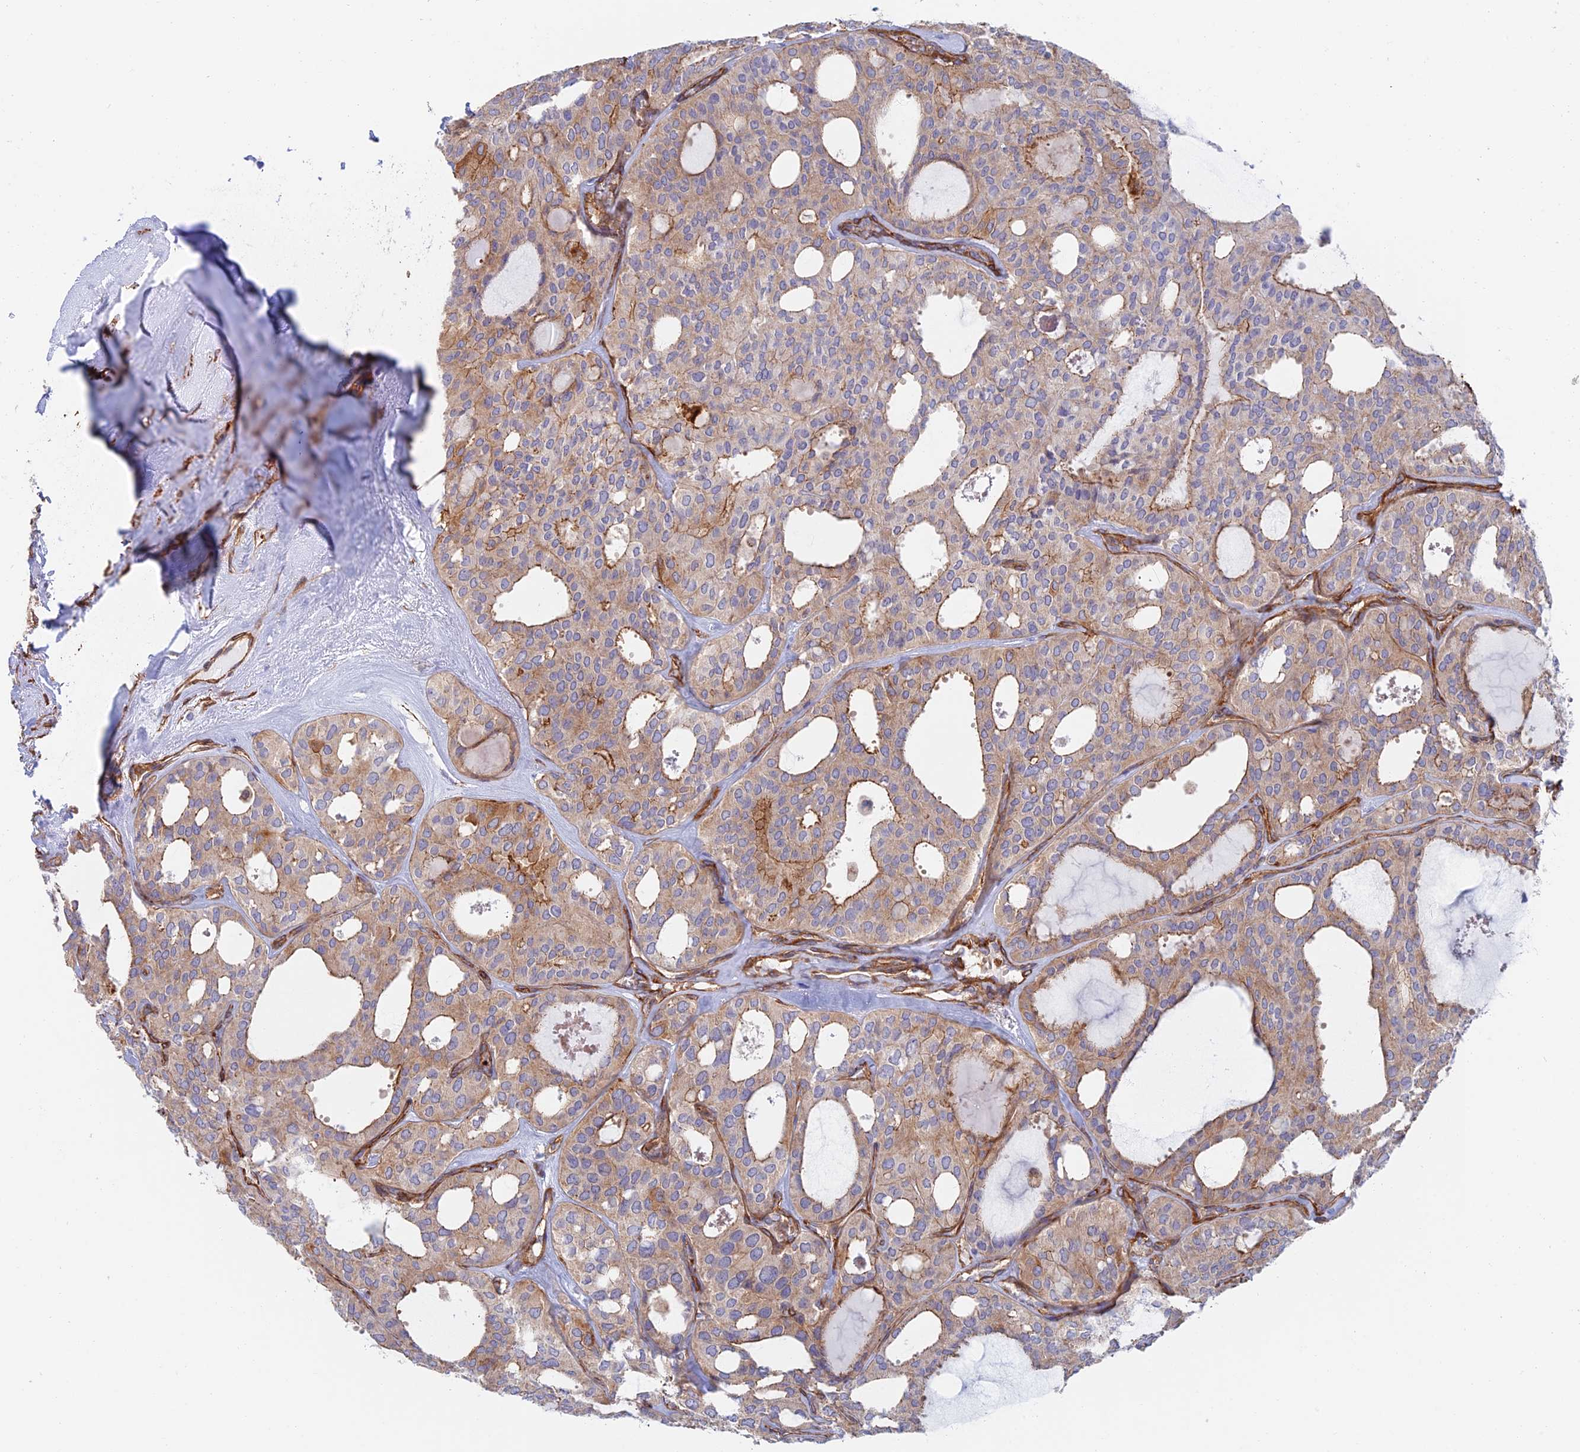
{"staining": {"intensity": "moderate", "quantity": "25%-75%", "location": "cytoplasmic/membranous"}, "tissue": "thyroid cancer", "cell_type": "Tumor cells", "image_type": "cancer", "snomed": [{"axis": "morphology", "description": "Follicular adenoma carcinoma, NOS"}, {"axis": "topography", "description": "Thyroid gland"}], "caption": "A histopathology image of thyroid follicular adenoma carcinoma stained for a protein reveals moderate cytoplasmic/membranous brown staining in tumor cells.", "gene": "PAK4", "patient": {"sex": "male", "age": 75}}